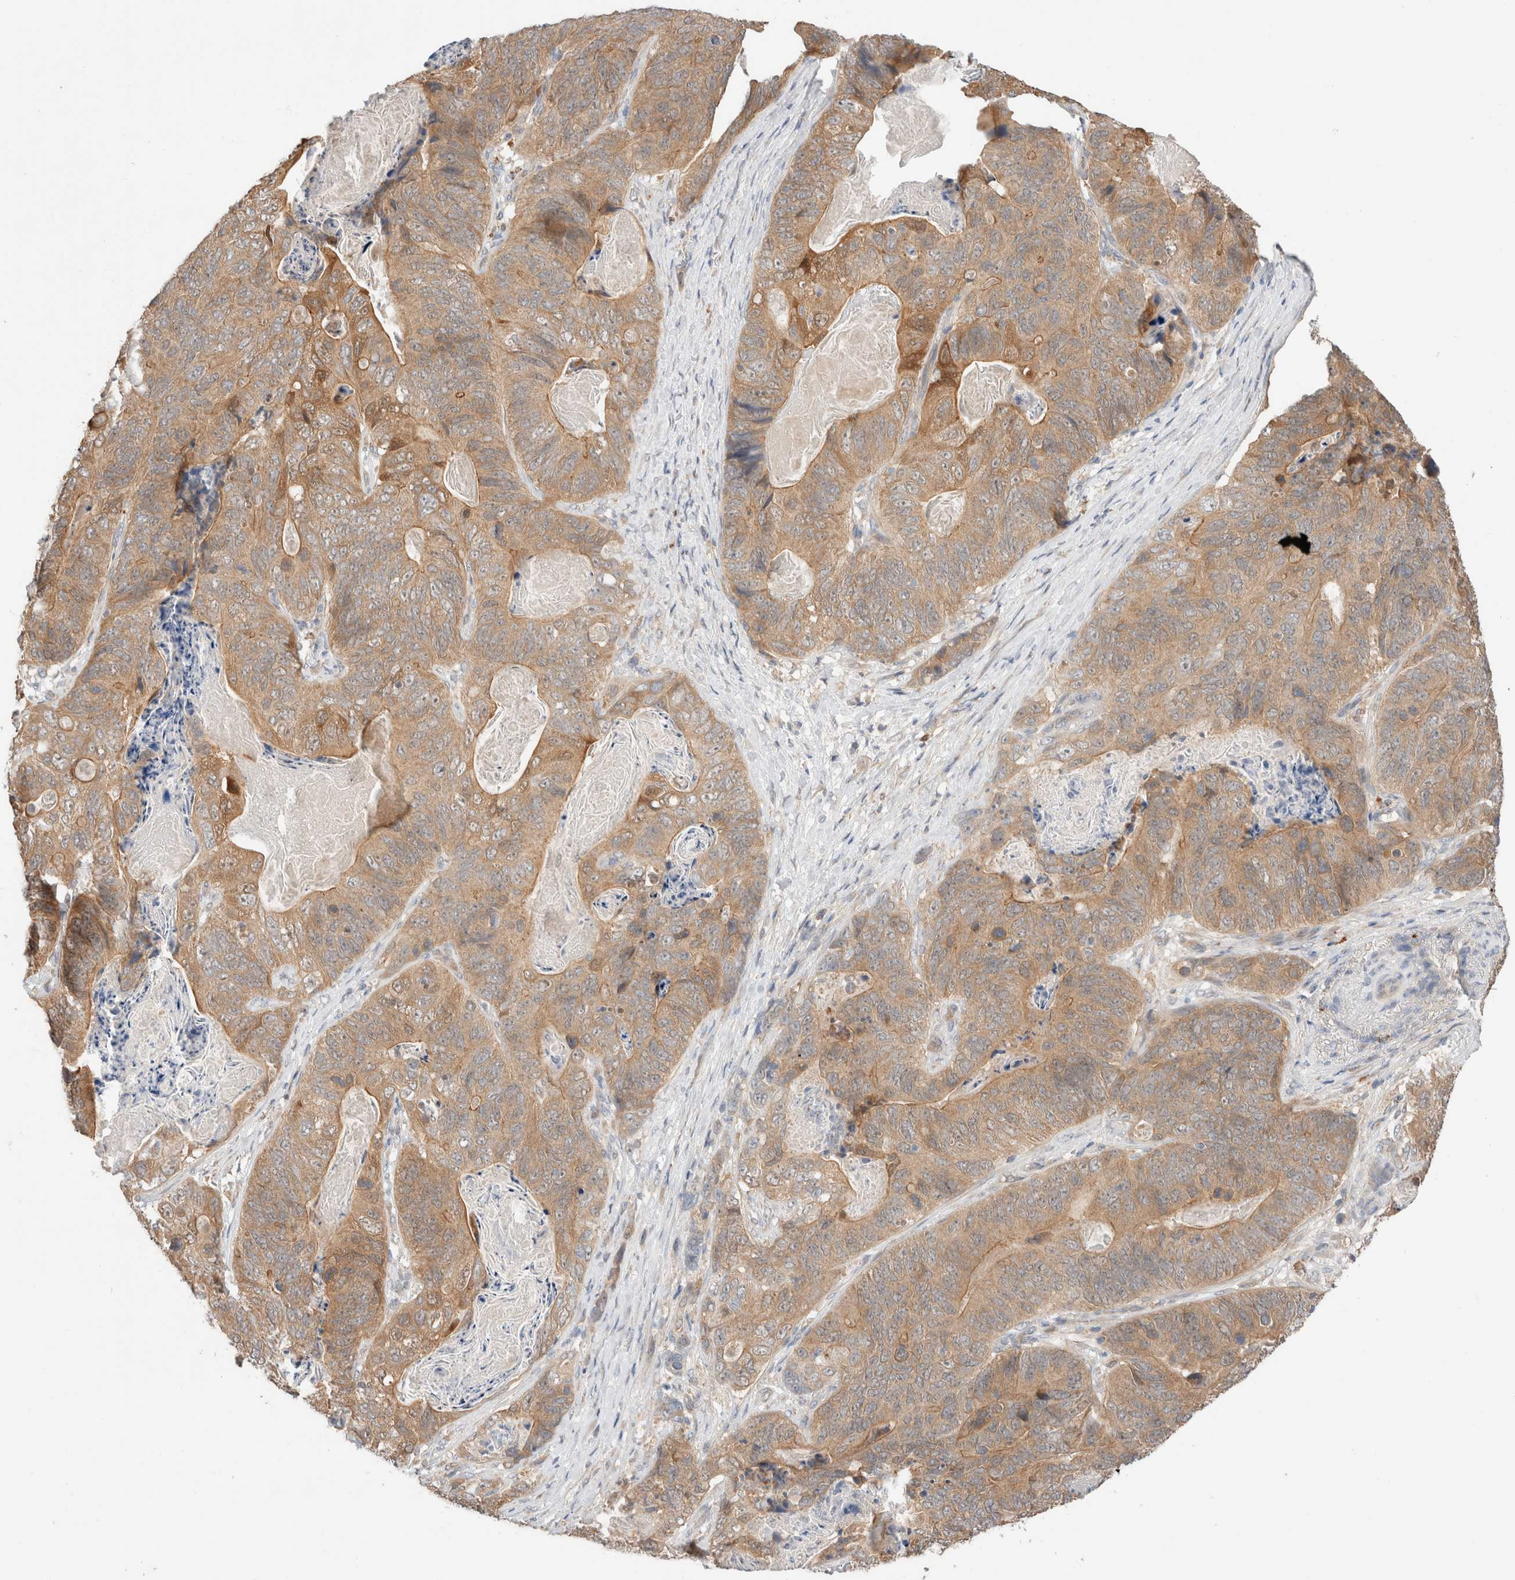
{"staining": {"intensity": "moderate", "quantity": ">75%", "location": "cytoplasmic/membranous"}, "tissue": "stomach cancer", "cell_type": "Tumor cells", "image_type": "cancer", "snomed": [{"axis": "morphology", "description": "Normal tissue, NOS"}, {"axis": "morphology", "description": "Adenocarcinoma, NOS"}, {"axis": "topography", "description": "Stomach"}], "caption": "Immunohistochemistry photomicrograph of neoplastic tissue: stomach cancer stained using immunohistochemistry reveals medium levels of moderate protein expression localized specifically in the cytoplasmic/membranous of tumor cells, appearing as a cytoplasmic/membranous brown color.", "gene": "CA13", "patient": {"sex": "female", "age": 89}}